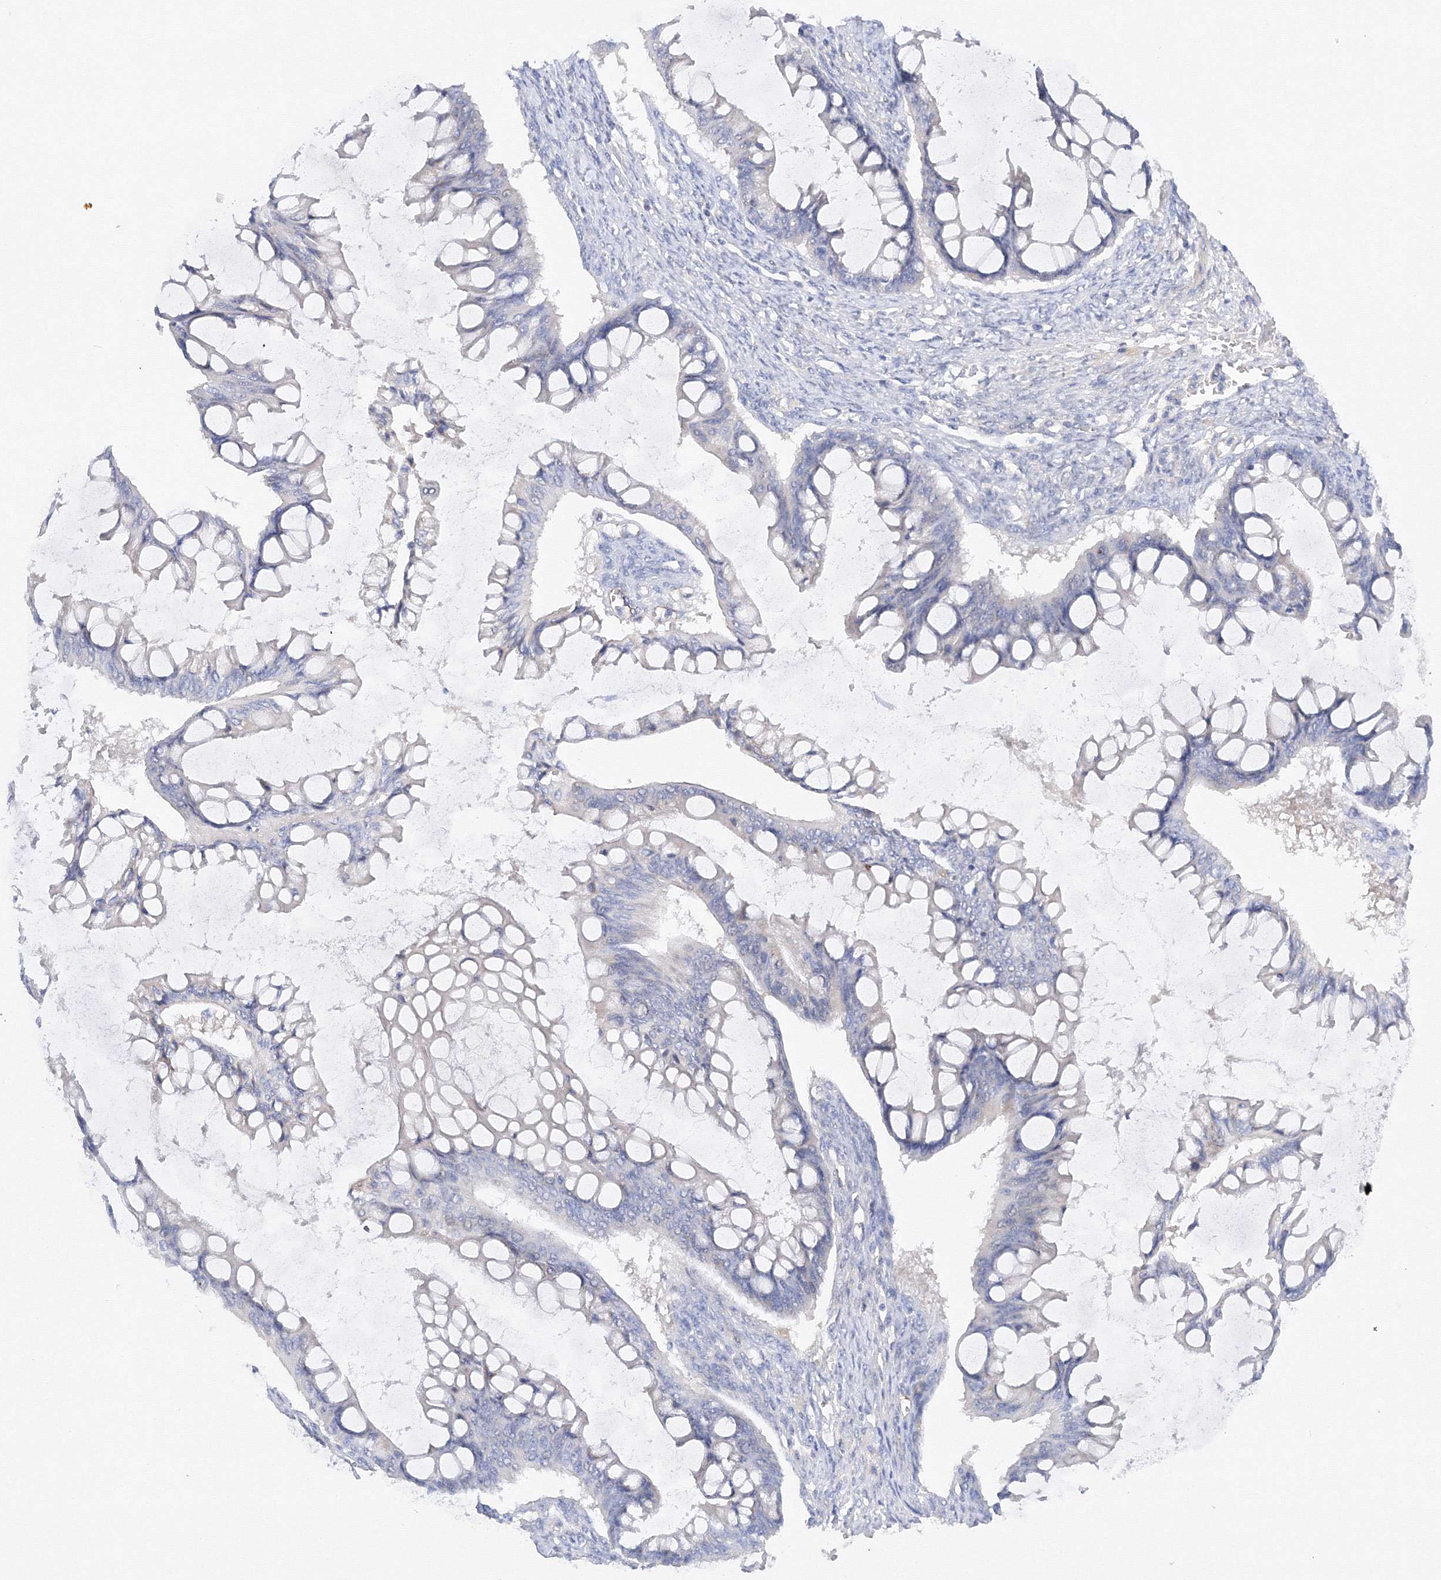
{"staining": {"intensity": "negative", "quantity": "none", "location": "none"}, "tissue": "ovarian cancer", "cell_type": "Tumor cells", "image_type": "cancer", "snomed": [{"axis": "morphology", "description": "Cystadenocarcinoma, mucinous, NOS"}, {"axis": "topography", "description": "Ovary"}], "caption": "High power microscopy image of an immunohistochemistry (IHC) photomicrograph of mucinous cystadenocarcinoma (ovarian), revealing no significant positivity in tumor cells. The staining was performed using DAB to visualize the protein expression in brown, while the nuclei were stained in blue with hematoxylin (Magnification: 20x).", "gene": "DIS3L2", "patient": {"sex": "female", "age": 73}}